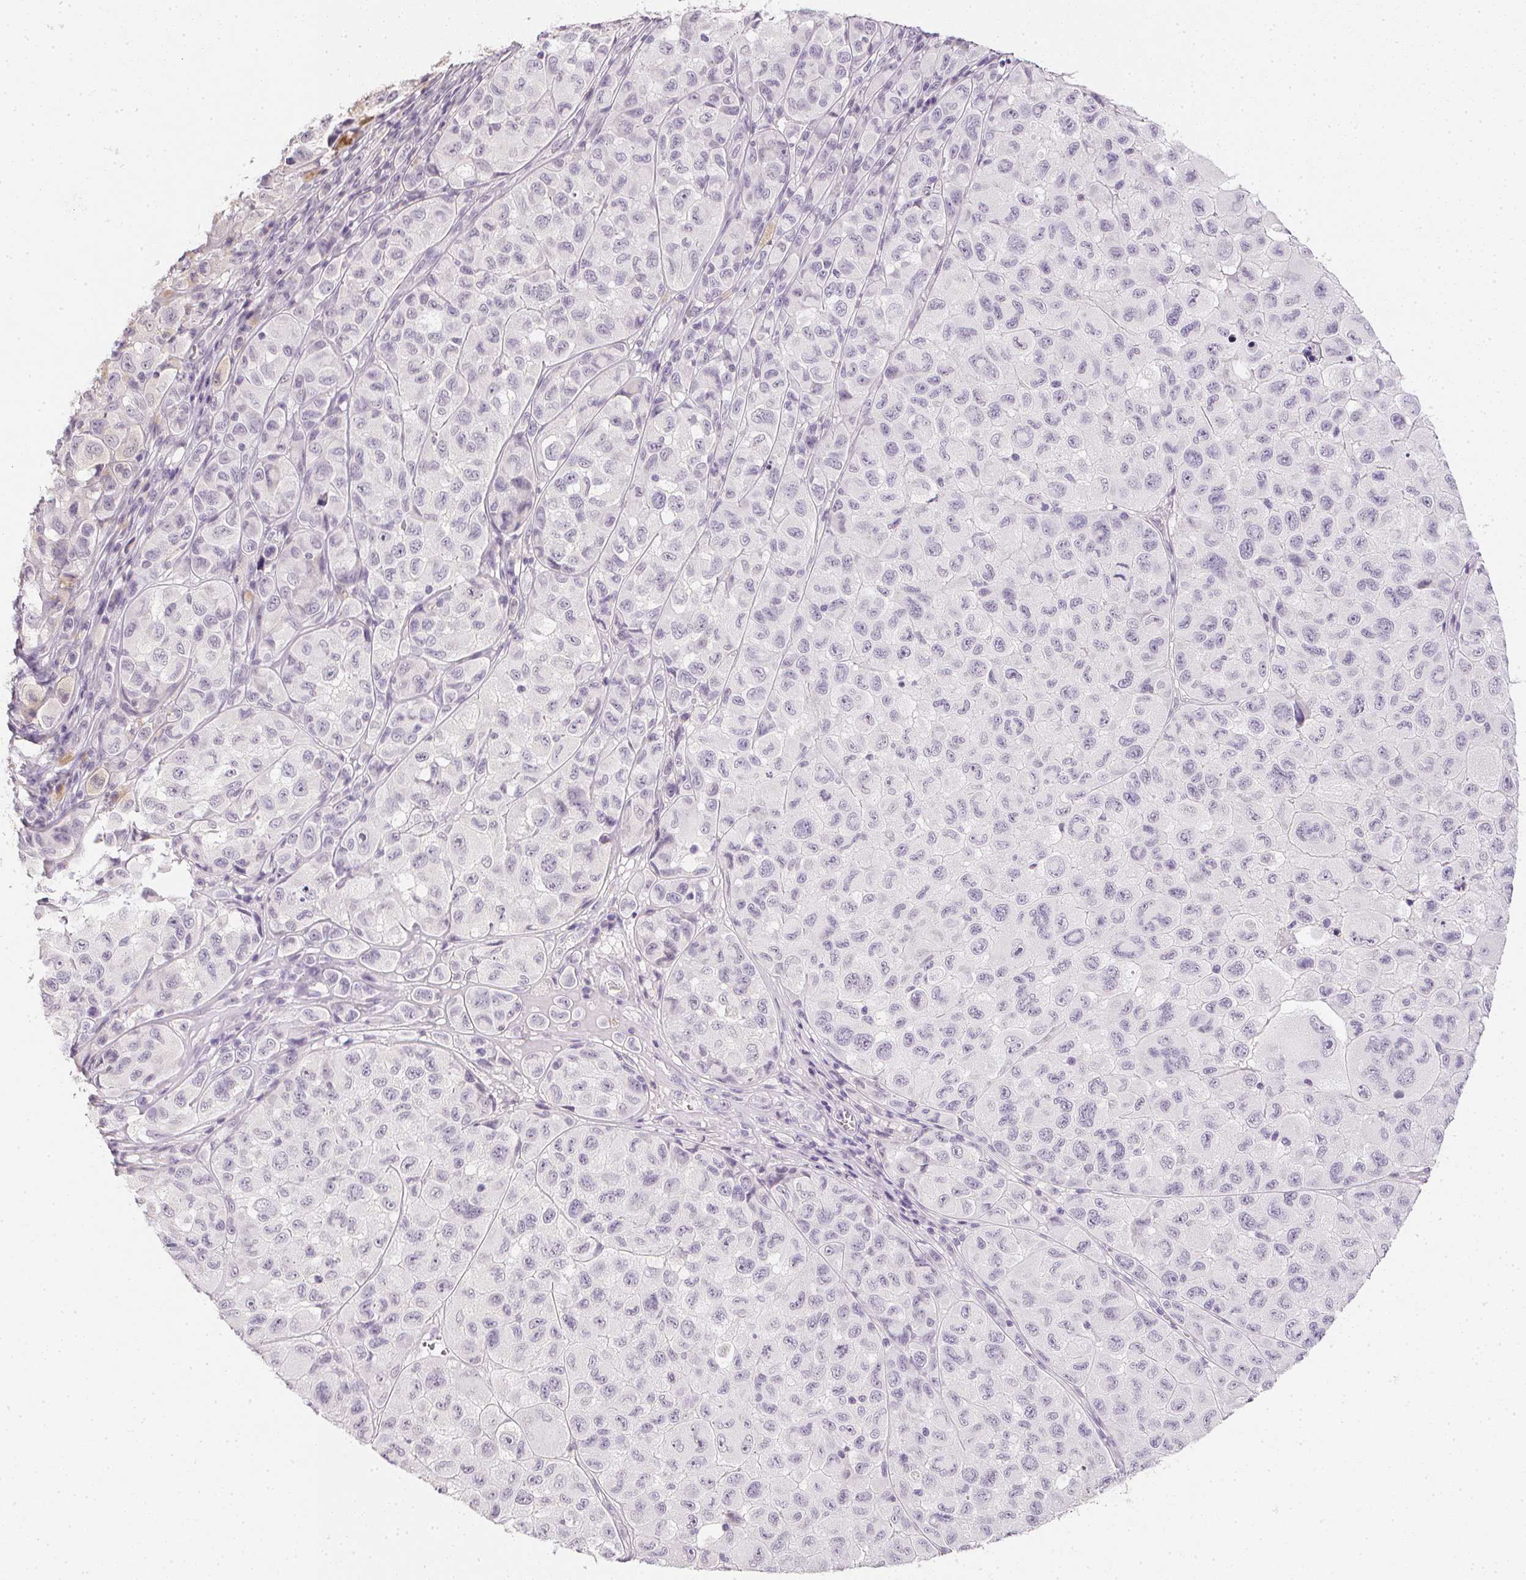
{"staining": {"intensity": "negative", "quantity": "none", "location": "none"}, "tissue": "melanoma", "cell_type": "Tumor cells", "image_type": "cancer", "snomed": [{"axis": "morphology", "description": "Malignant melanoma, NOS"}, {"axis": "topography", "description": "Skin"}], "caption": "DAB immunohistochemical staining of human malignant melanoma demonstrates no significant staining in tumor cells.", "gene": "PPY", "patient": {"sex": "male", "age": 93}}